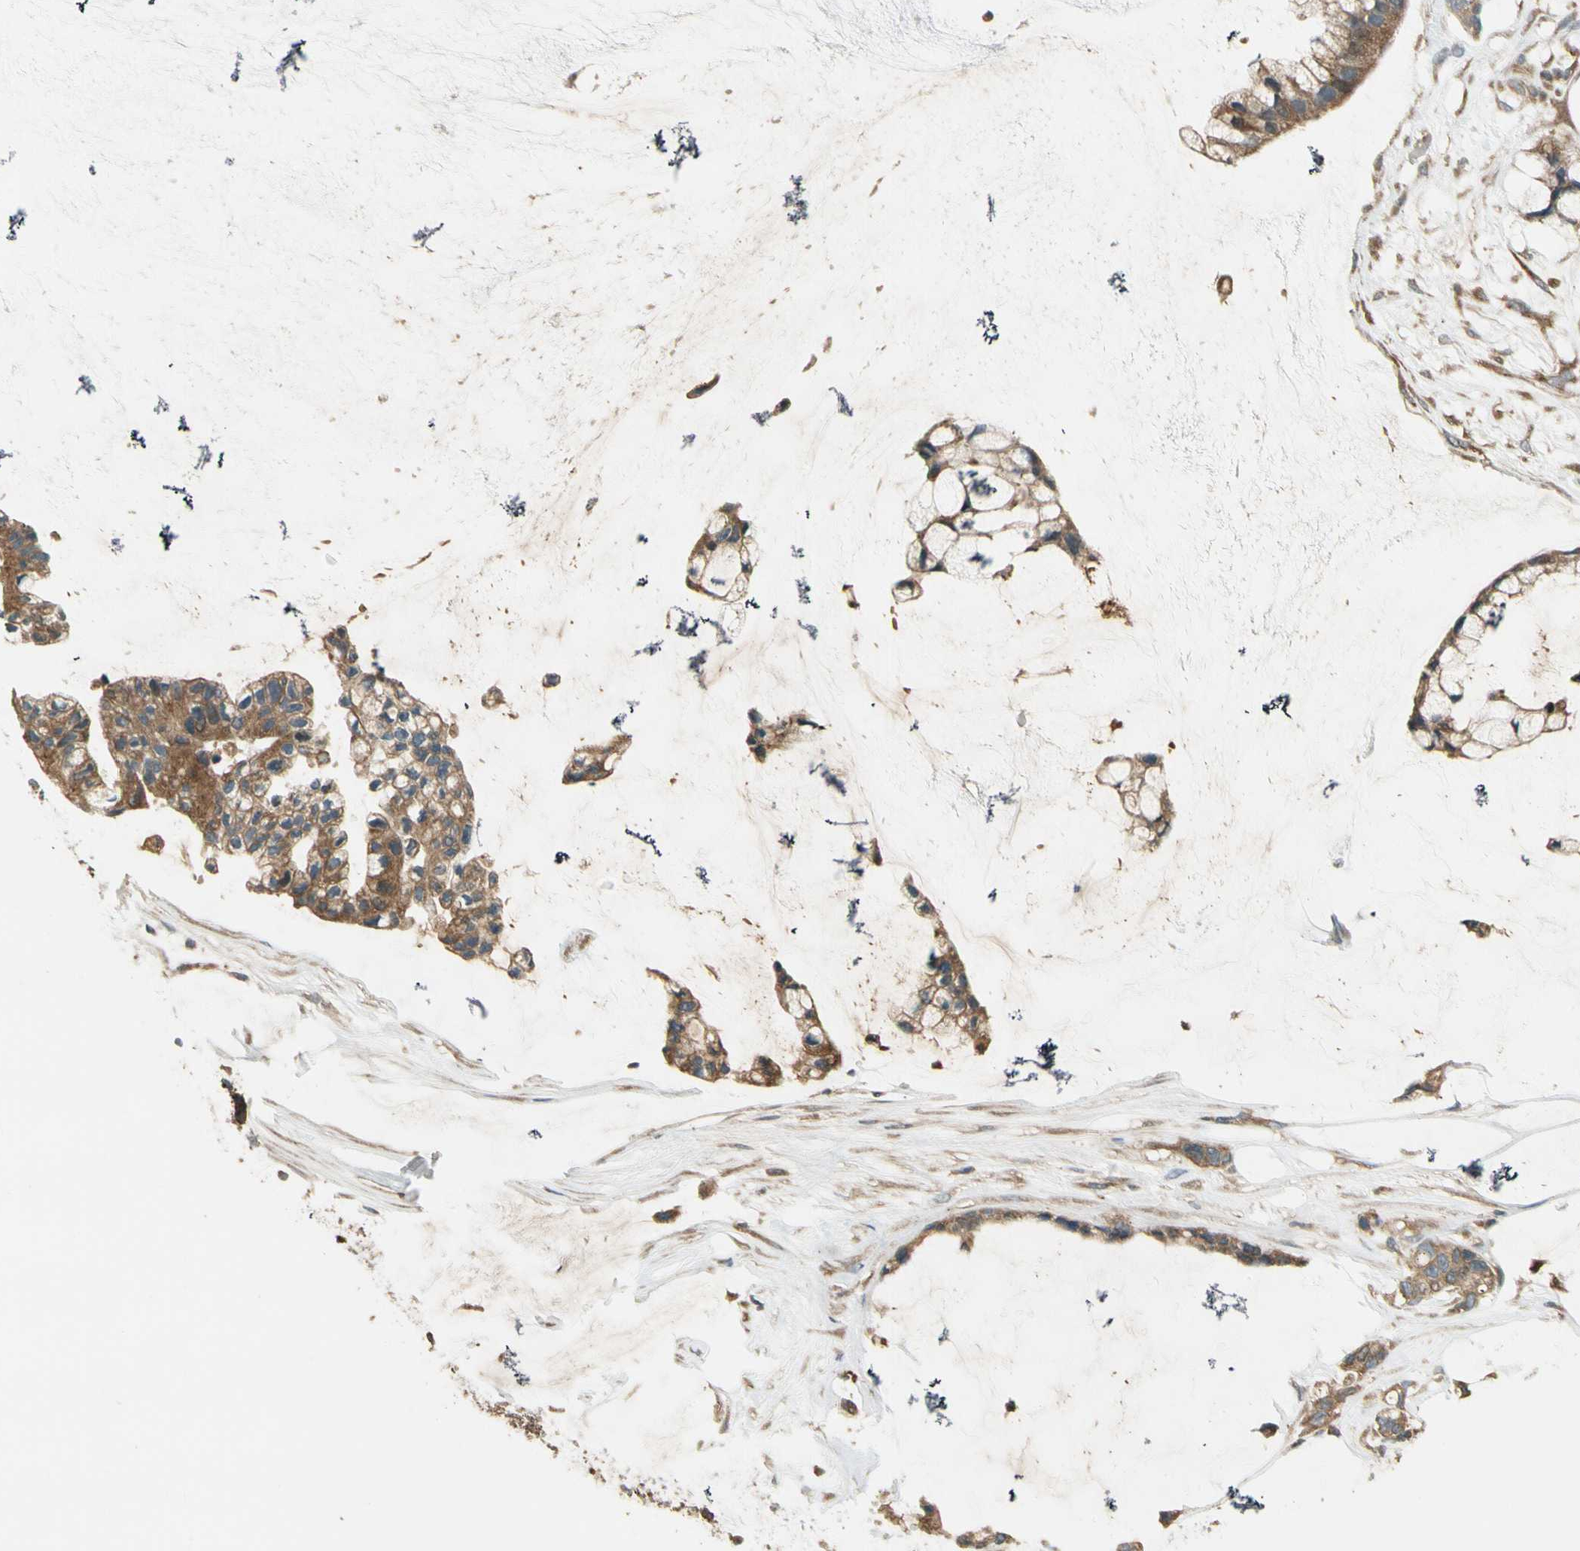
{"staining": {"intensity": "moderate", "quantity": ">75%", "location": "cytoplasmic/membranous"}, "tissue": "ovarian cancer", "cell_type": "Tumor cells", "image_type": "cancer", "snomed": [{"axis": "morphology", "description": "Cystadenocarcinoma, mucinous, NOS"}, {"axis": "topography", "description": "Ovary"}], "caption": "Immunohistochemical staining of ovarian cancer reveals medium levels of moderate cytoplasmic/membranous protein staining in approximately >75% of tumor cells.", "gene": "STX11", "patient": {"sex": "female", "age": 39}}